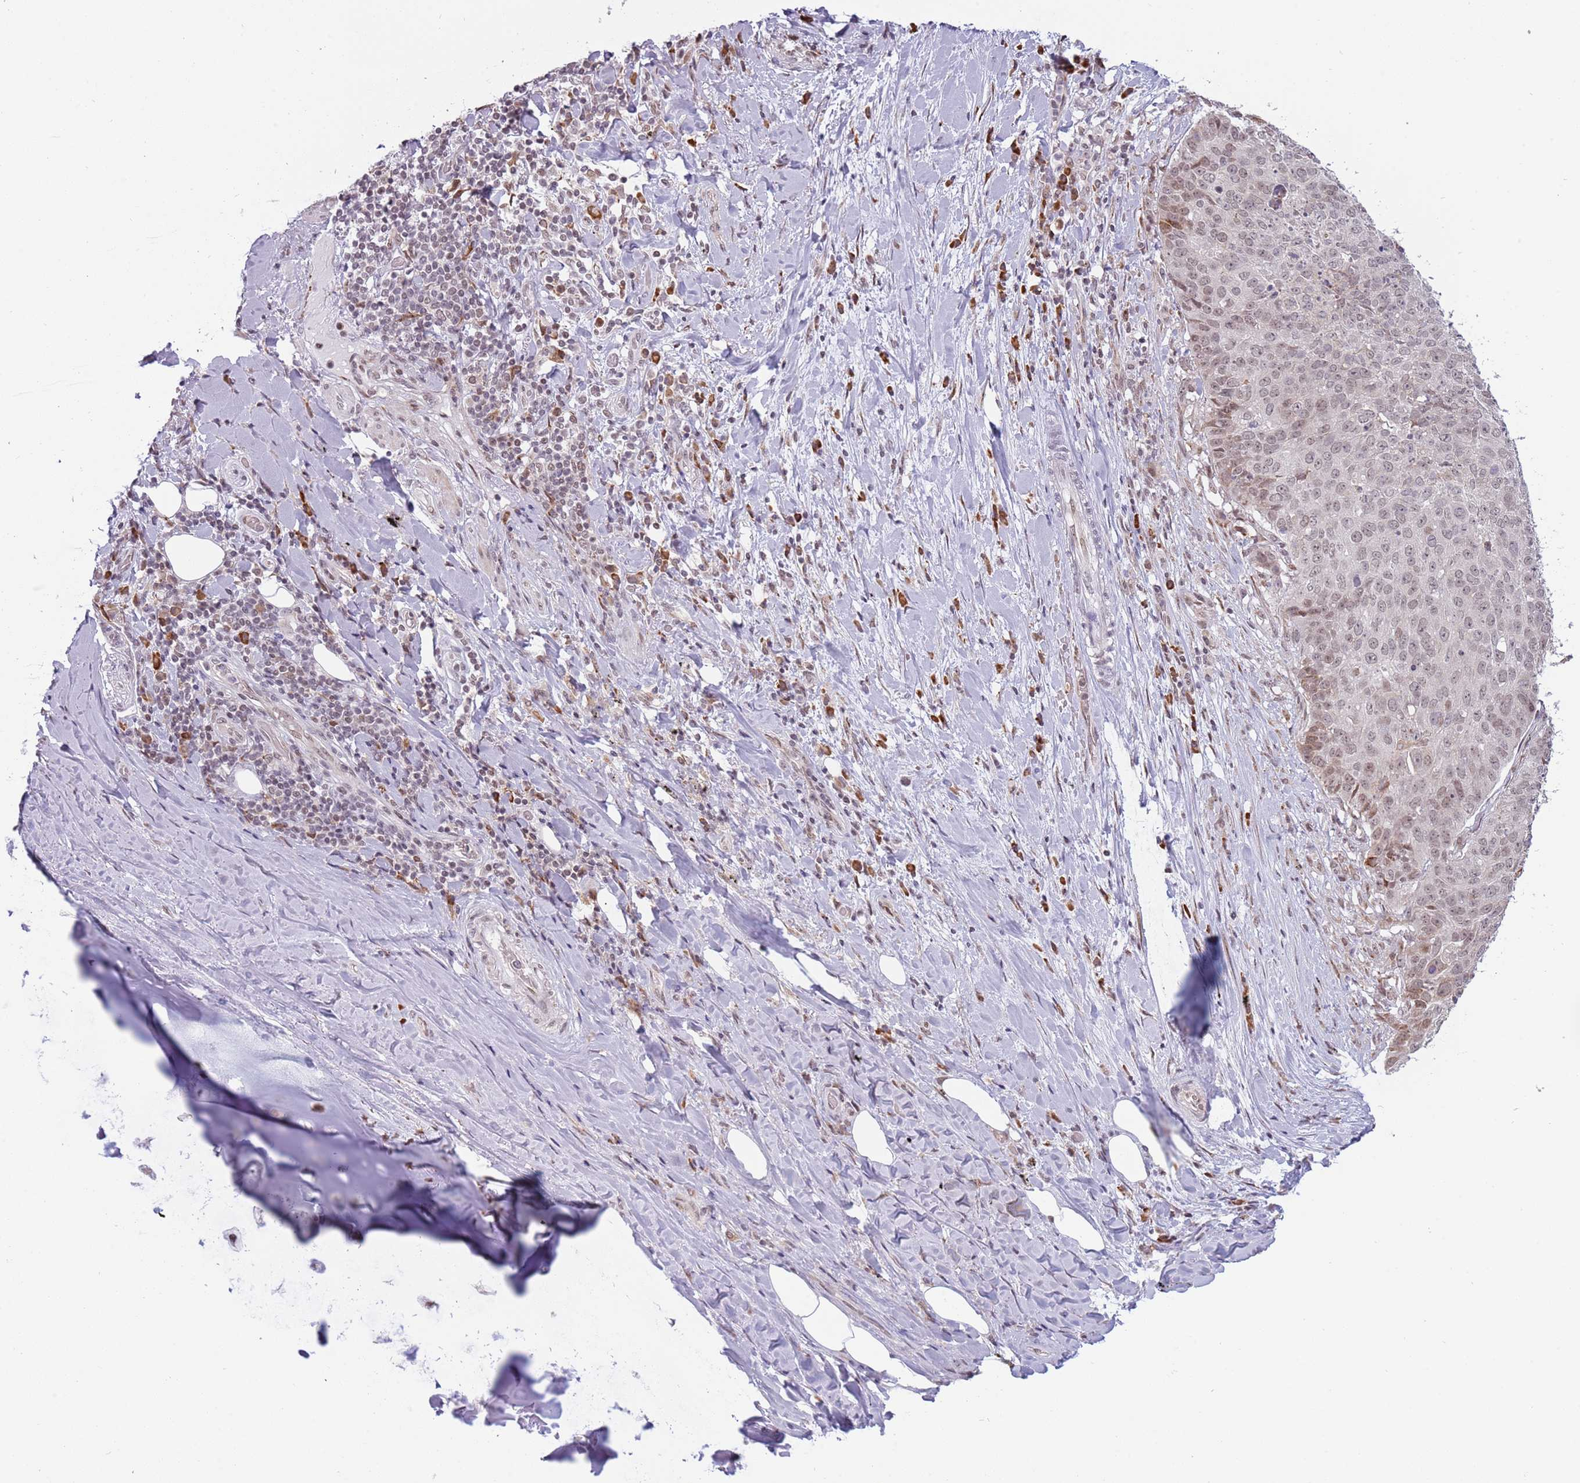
{"staining": {"intensity": "negative", "quantity": "none", "location": "none"}, "tissue": "adipose tissue", "cell_type": "Adipocytes", "image_type": "normal", "snomed": [{"axis": "morphology", "description": "Normal tissue, NOS"}, {"axis": "morphology", "description": "Squamous cell carcinoma, NOS"}, {"axis": "topography", "description": "Bronchus"}, {"axis": "topography", "description": "Lung"}], "caption": "Adipose tissue was stained to show a protein in brown. There is no significant expression in adipocytes. (DAB IHC with hematoxylin counter stain).", "gene": "BARD1", "patient": {"sex": "male", "age": 64}}